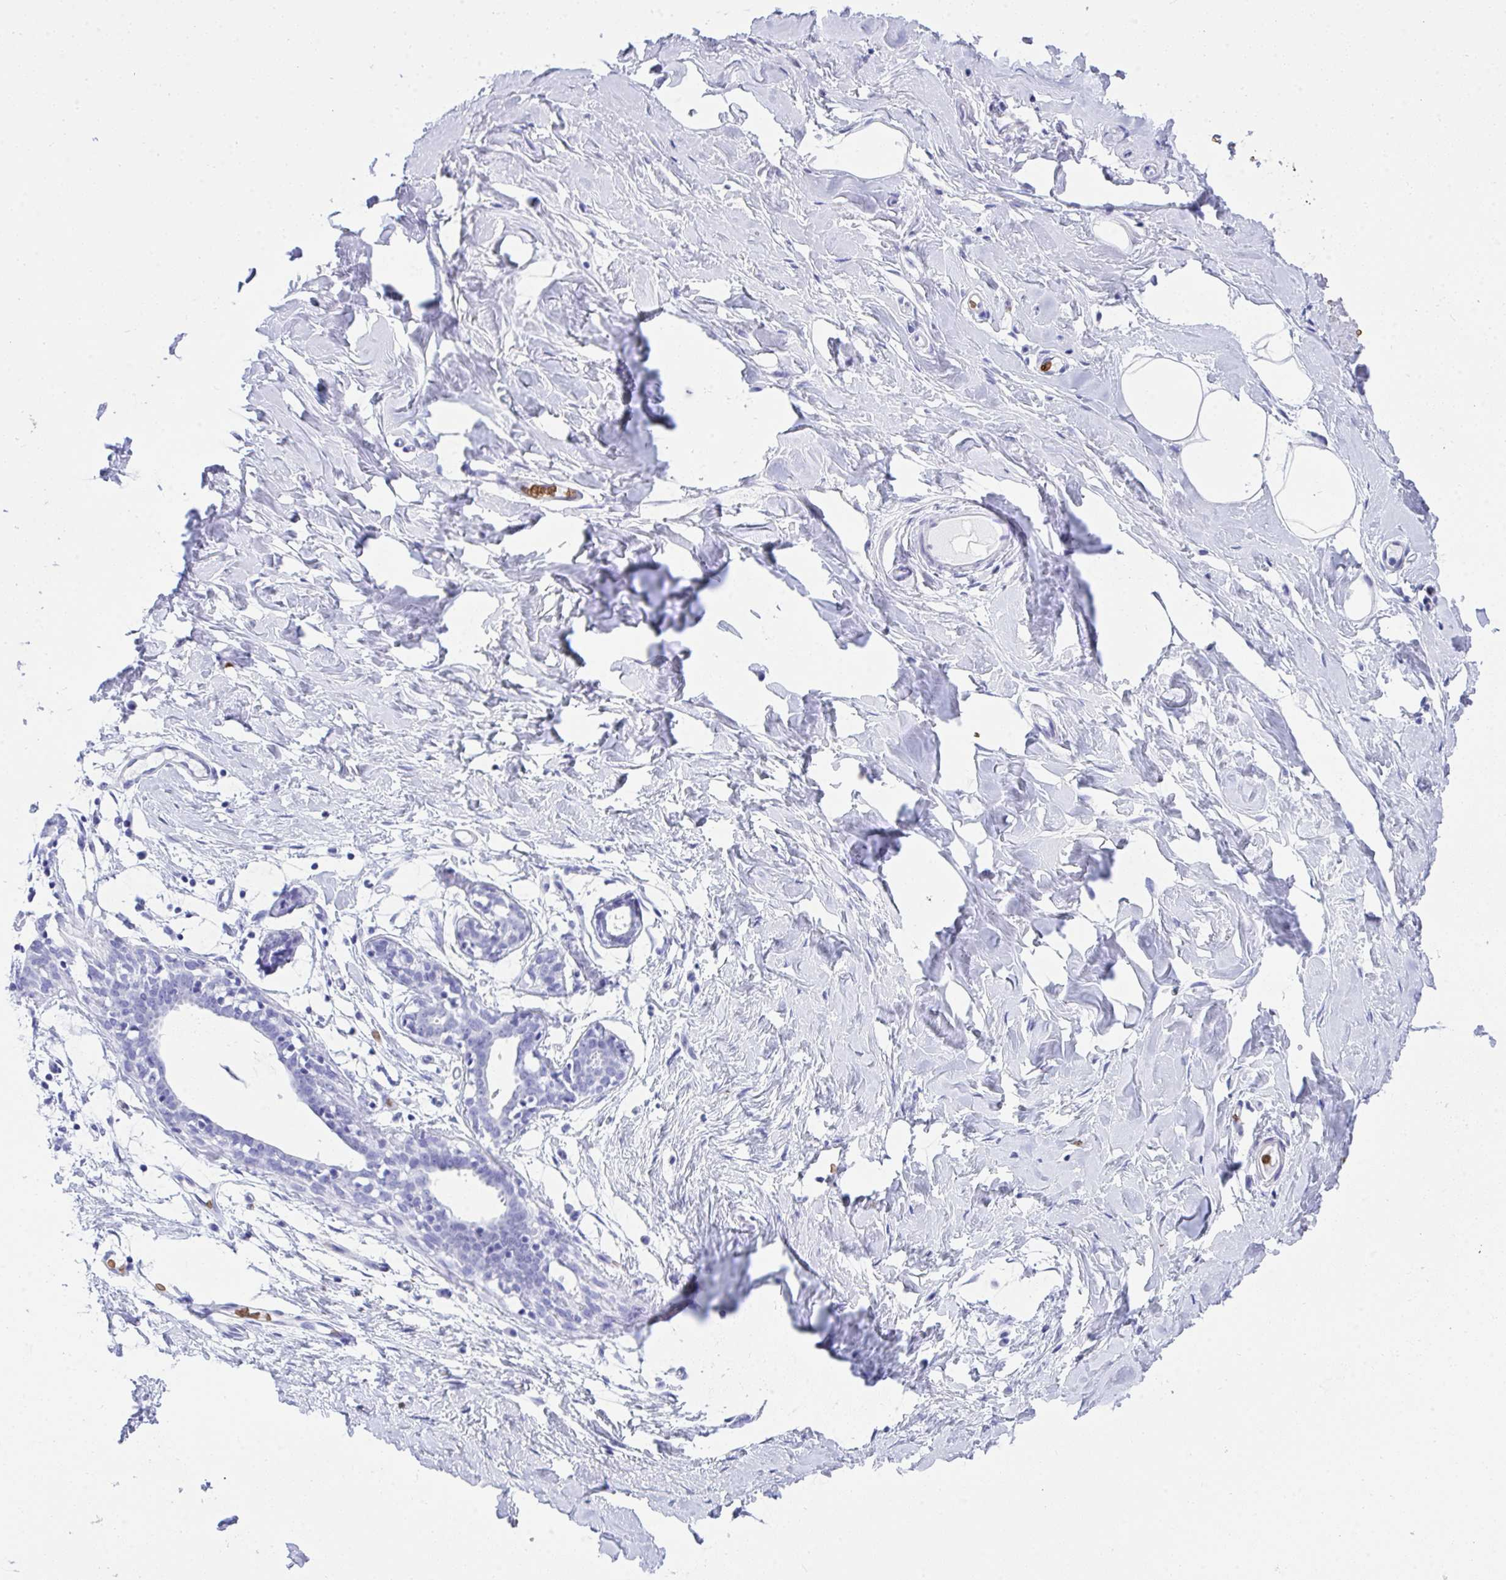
{"staining": {"intensity": "negative", "quantity": "none", "location": "none"}, "tissue": "breast", "cell_type": "Adipocytes", "image_type": "normal", "snomed": [{"axis": "morphology", "description": "Normal tissue, NOS"}, {"axis": "topography", "description": "Breast"}], "caption": "An image of human breast is negative for staining in adipocytes.", "gene": "ANK1", "patient": {"sex": "female", "age": 27}}